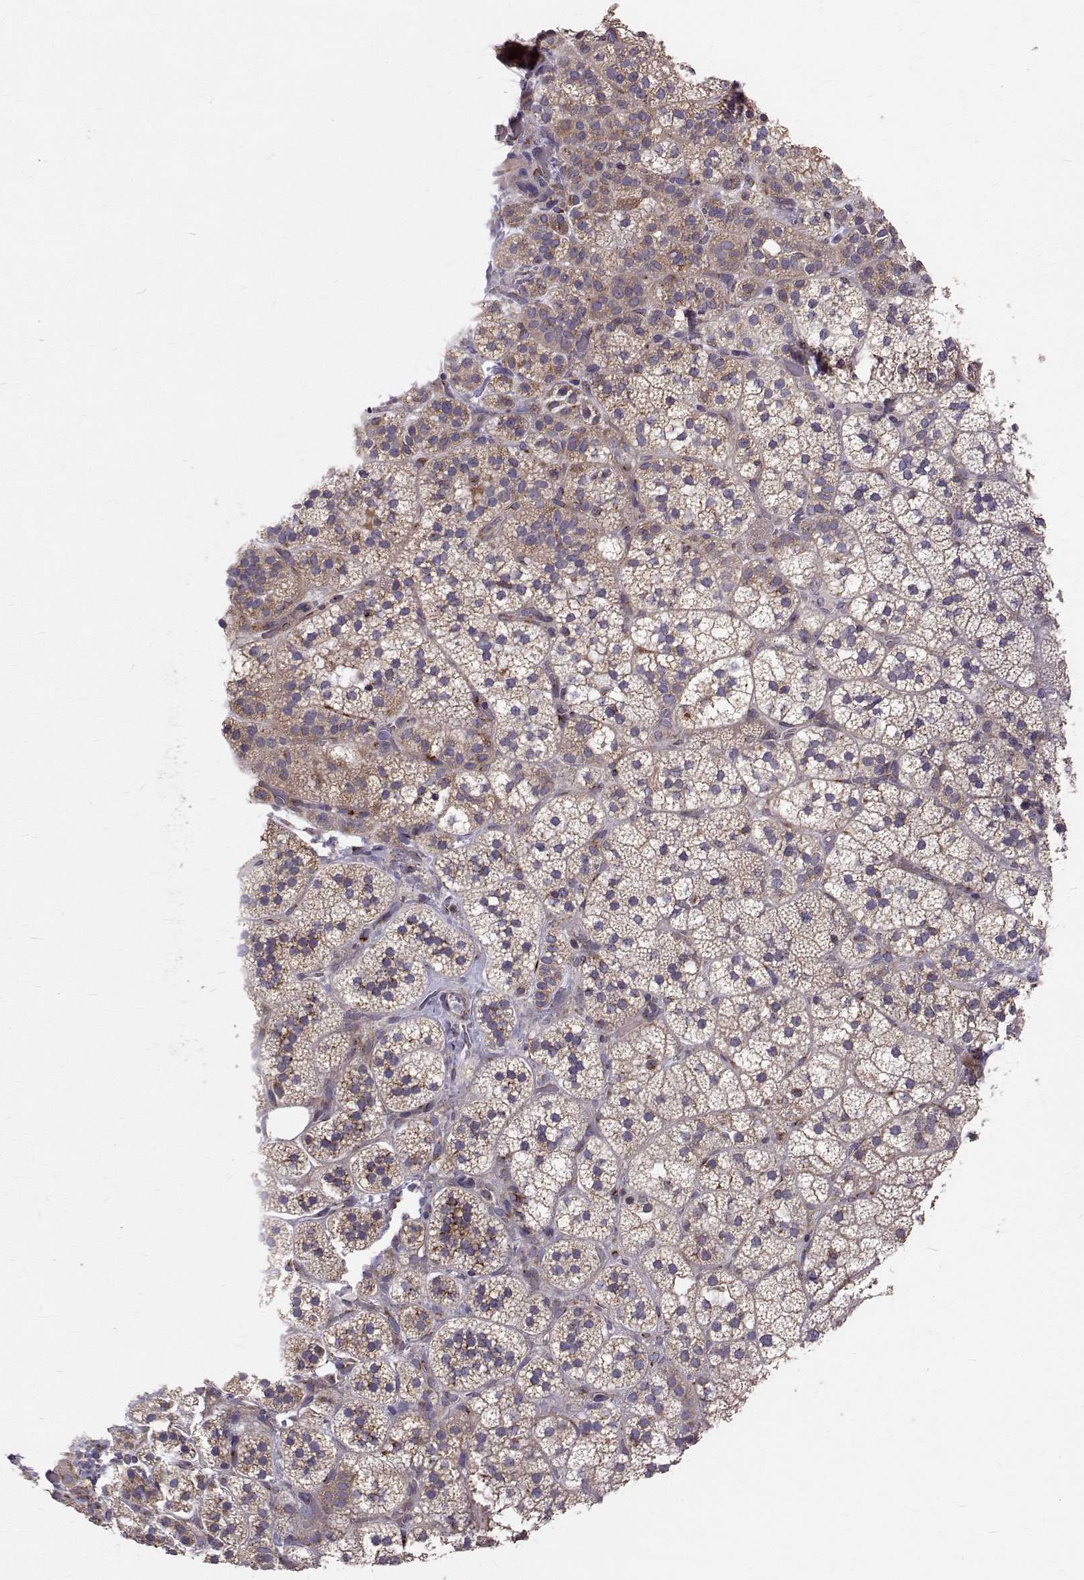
{"staining": {"intensity": "weak", "quantity": "25%-75%", "location": "cytoplasmic/membranous"}, "tissue": "adrenal gland", "cell_type": "Glandular cells", "image_type": "normal", "snomed": [{"axis": "morphology", "description": "Normal tissue, NOS"}, {"axis": "topography", "description": "Adrenal gland"}], "caption": "Immunohistochemical staining of unremarkable human adrenal gland exhibits 25%-75% levels of weak cytoplasmic/membranous protein positivity in approximately 25%-75% of glandular cells. (Stains: DAB in brown, nuclei in blue, Microscopy: brightfield microscopy at high magnification).", "gene": "ARFGAP1", "patient": {"sex": "male", "age": 53}}